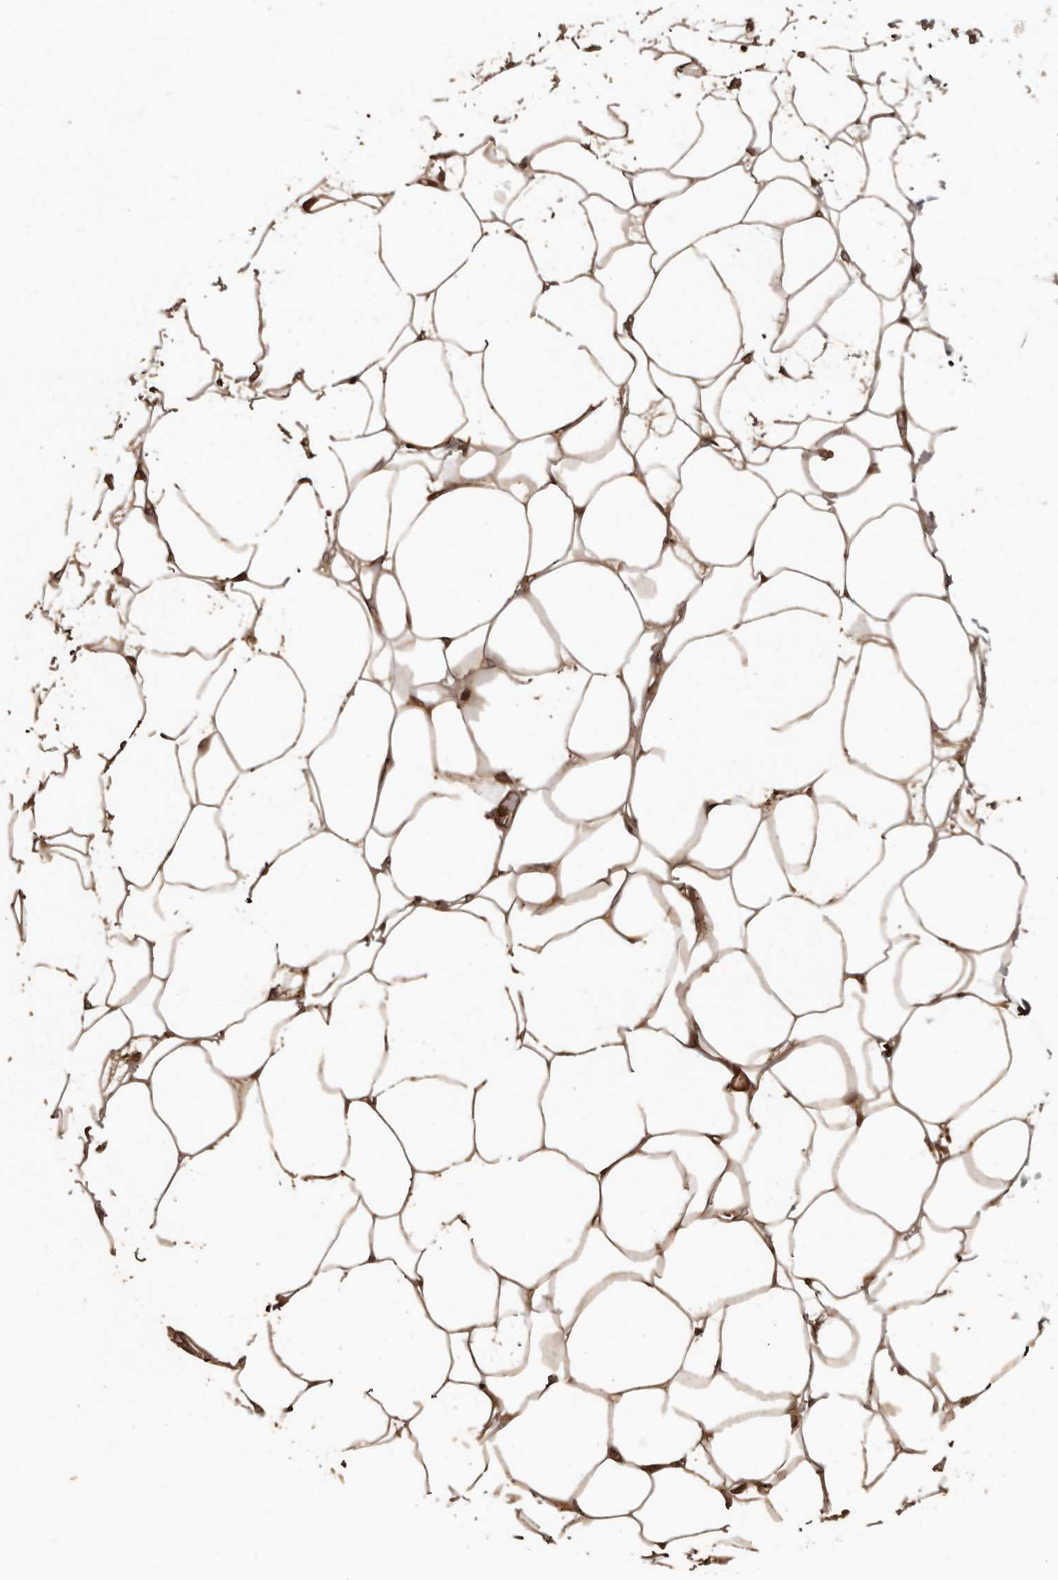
{"staining": {"intensity": "moderate", "quantity": ">75%", "location": "cytoplasmic/membranous"}, "tissue": "adipose tissue", "cell_type": "Adipocytes", "image_type": "normal", "snomed": [{"axis": "morphology", "description": "Normal tissue, NOS"}, {"axis": "topography", "description": "Breast"}], "caption": "IHC of benign adipose tissue exhibits medium levels of moderate cytoplasmic/membranous positivity in approximately >75% of adipocytes. The staining is performed using DAB brown chromogen to label protein expression. The nuclei are counter-stained blue using hematoxylin.", "gene": "NUP43", "patient": {"sex": "female", "age": 23}}